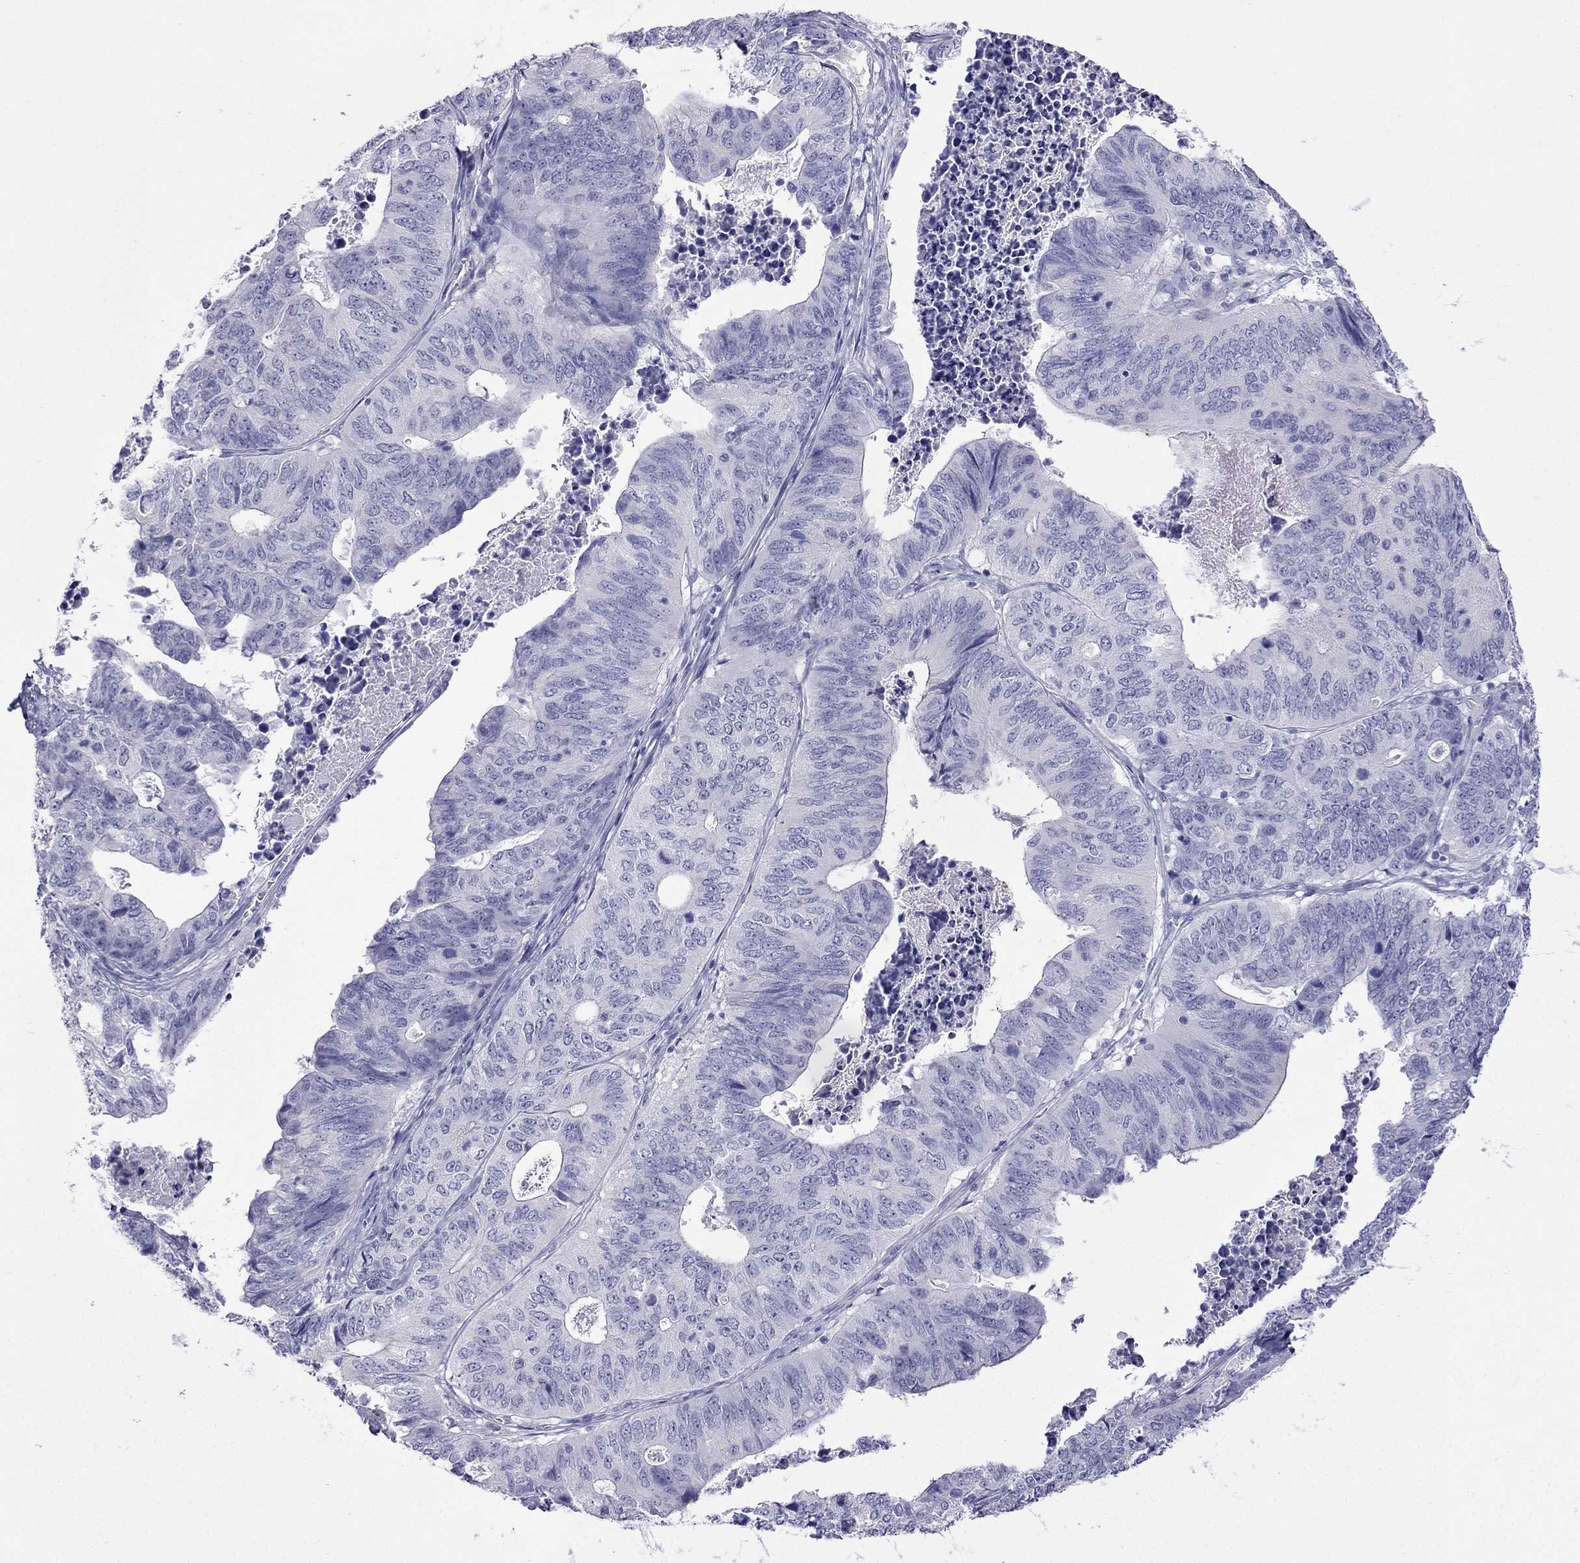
{"staining": {"intensity": "negative", "quantity": "none", "location": "none"}, "tissue": "stomach cancer", "cell_type": "Tumor cells", "image_type": "cancer", "snomed": [{"axis": "morphology", "description": "Adenocarcinoma, NOS"}, {"axis": "topography", "description": "Stomach, upper"}], "caption": "Immunohistochemistry micrograph of neoplastic tissue: adenocarcinoma (stomach) stained with DAB (3,3'-diaminobenzidine) displays no significant protein positivity in tumor cells.", "gene": "MGP", "patient": {"sex": "female", "age": 67}}